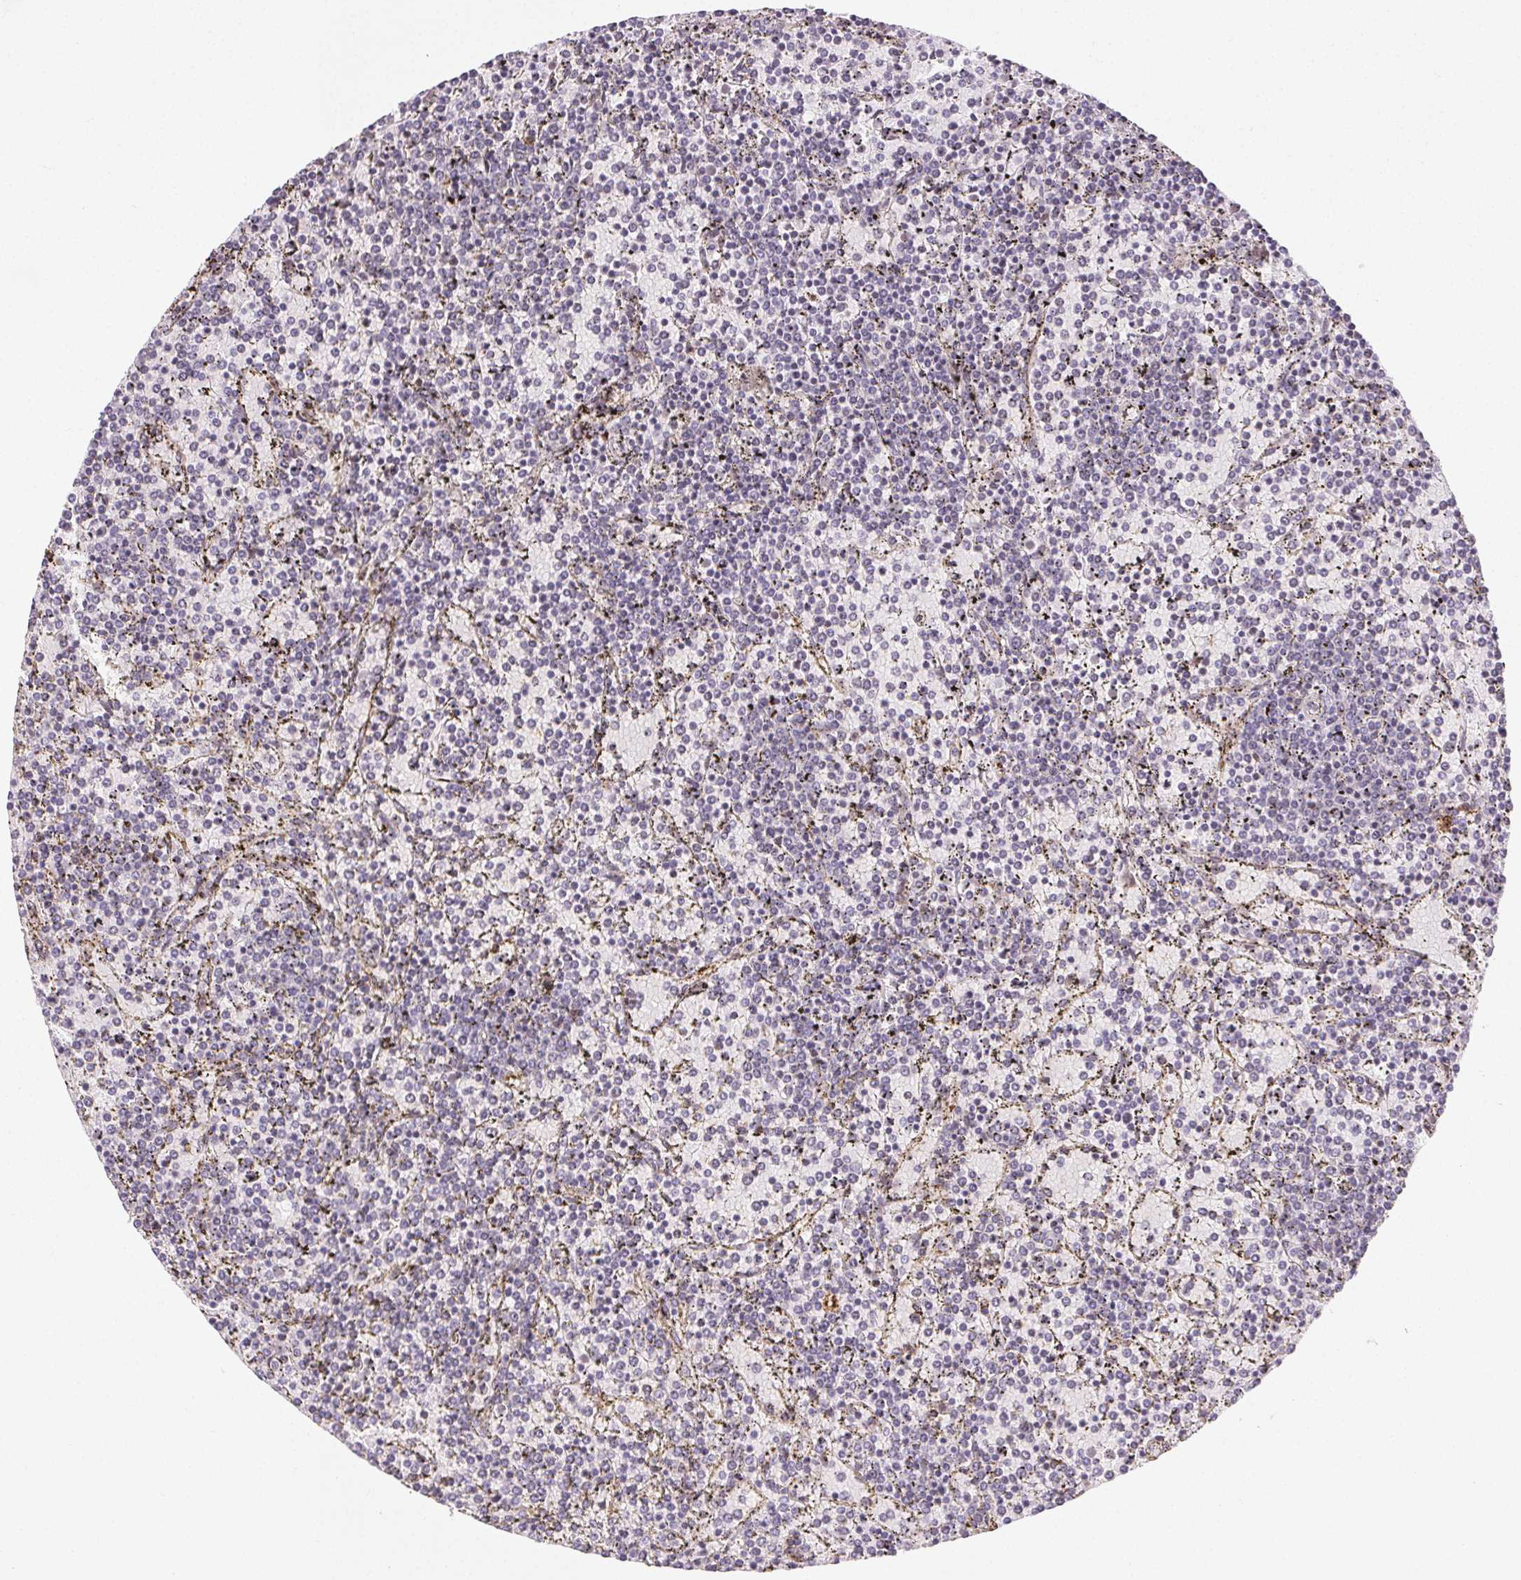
{"staining": {"intensity": "negative", "quantity": "none", "location": "none"}, "tissue": "lymphoma", "cell_type": "Tumor cells", "image_type": "cancer", "snomed": [{"axis": "morphology", "description": "Malignant lymphoma, non-Hodgkin's type, Low grade"}, {"axis": "topography", "description": "Spleen"}], "caption": "The histopathology image shows no staining of tumor cells in low-grade malignant lymphoma, non-Hodgkin's type.", "gene": "RPGRIP1", "patient": {"sex": "female", "age": 77}}